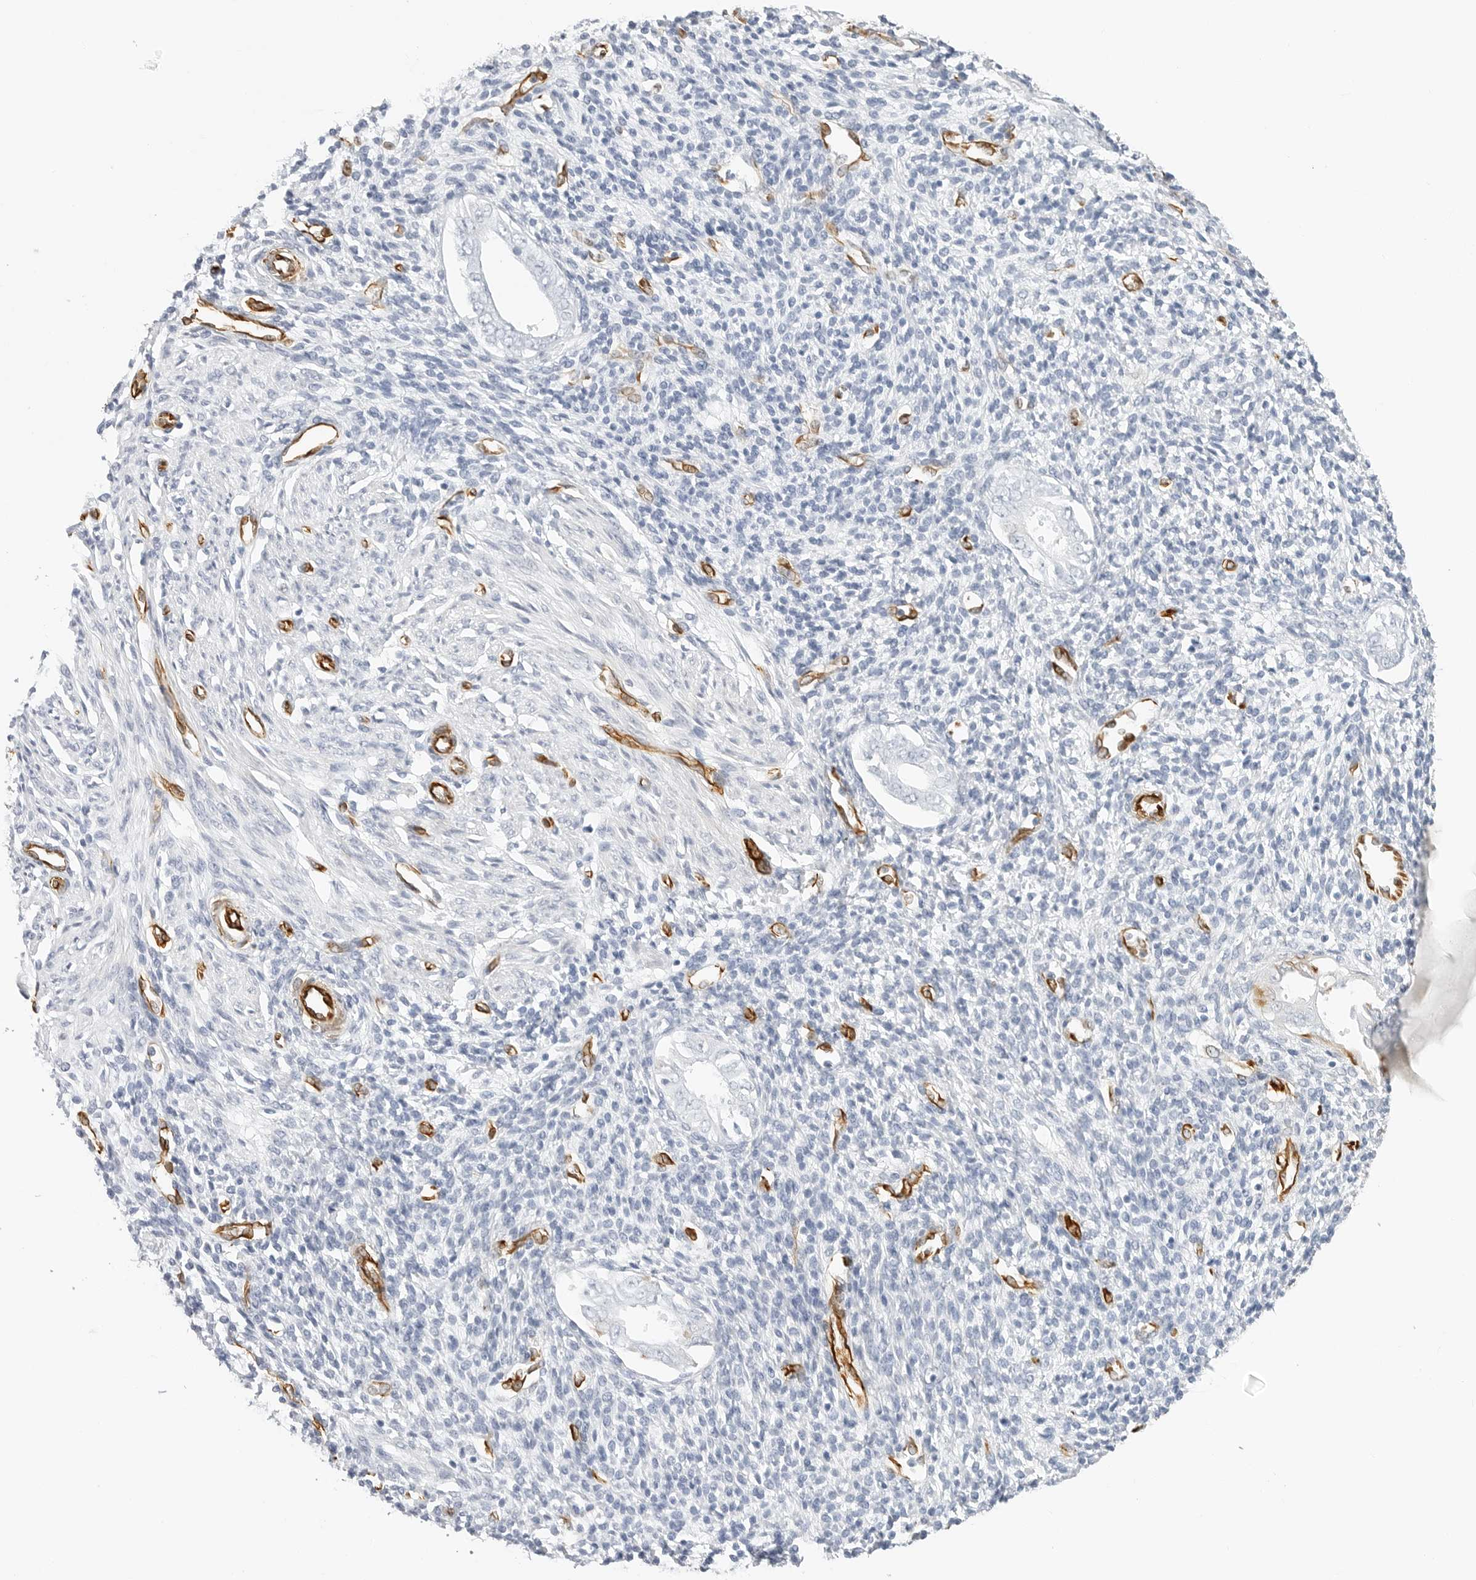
{"staining": {"intensity": "negative", "quantity": "none", "location": "none"}, "tissue": "endometrium", "cell_type": "Cells in endometrial stroma", "image_type": "normal", "snomed": [{"axis": "morphology", "description": "Normal tissue, NOS"}, {"axis": "topography", "description": "Endometrium"}], "caption": "An immunohistochemistry (IHC) histopathology image of normal endometrium is shown. There is no staining in cells in endometrial stroma of endometrium.", "gene": "NES", "patient": {"sex": "female", "age": 66}}